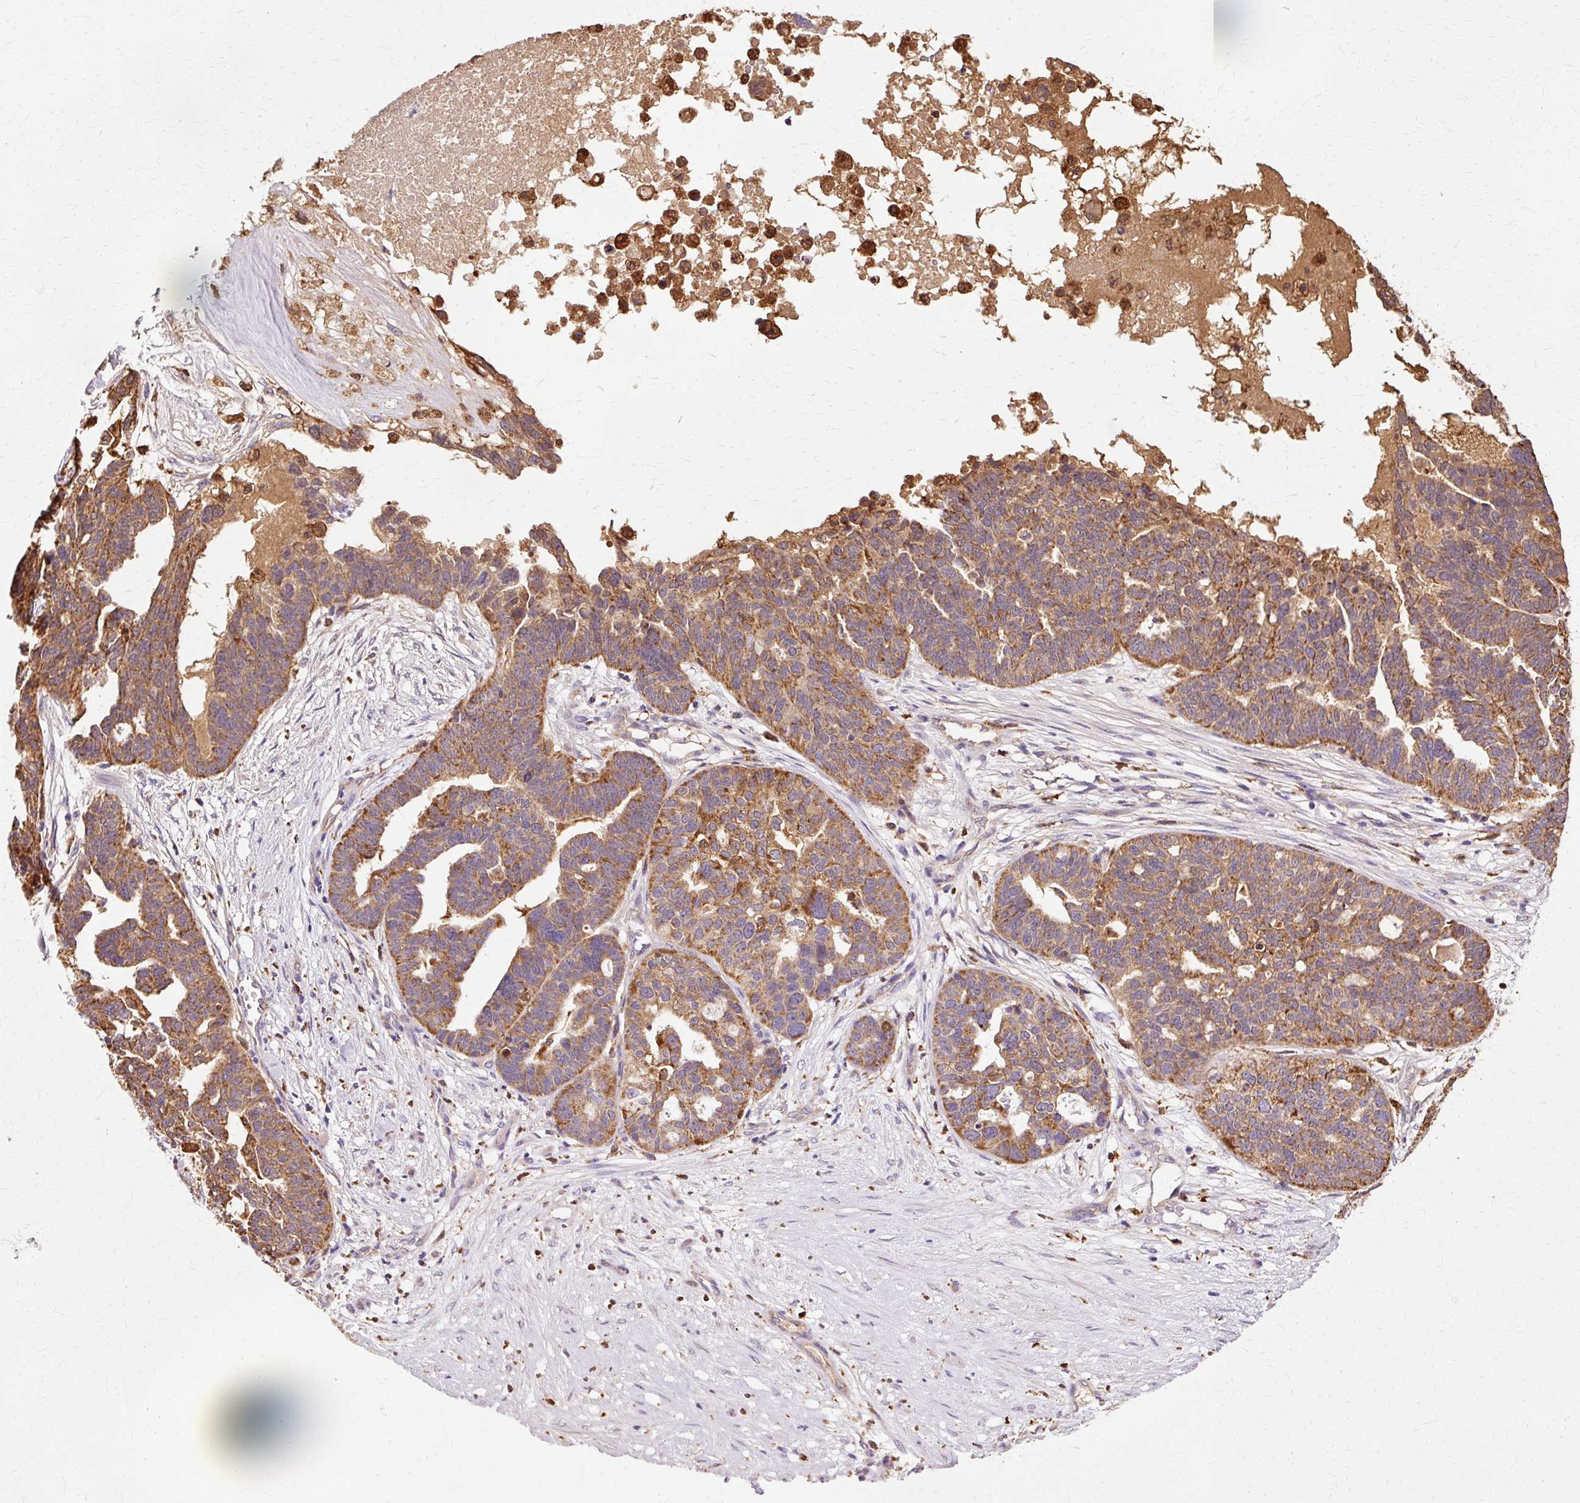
{"staining": {"intensity": "moderate", "quantity": ">75%", "location": "cytoplasmic/membranous"}, "tissue": "ovarian cancer", "cell_type": "Tumor cells", "image_type": "cancer", "snomed": [{"axis": "morphology", "description": "Cystadenocarcinoma, serous, NOS"}, {"axis": "topography", "description": "Ovary"}], "caption": "This micrograph demonstrates serous cystadenocarcinoma (ovarian) stained with IHC to label a protein in brown. The cytoplasmic/membranous of tumor cells show moderate positivity for the protein. Nuclei are counter-stained blue.", "gene": "GPX1", "patient": {"sex": "female", "age": 59}}